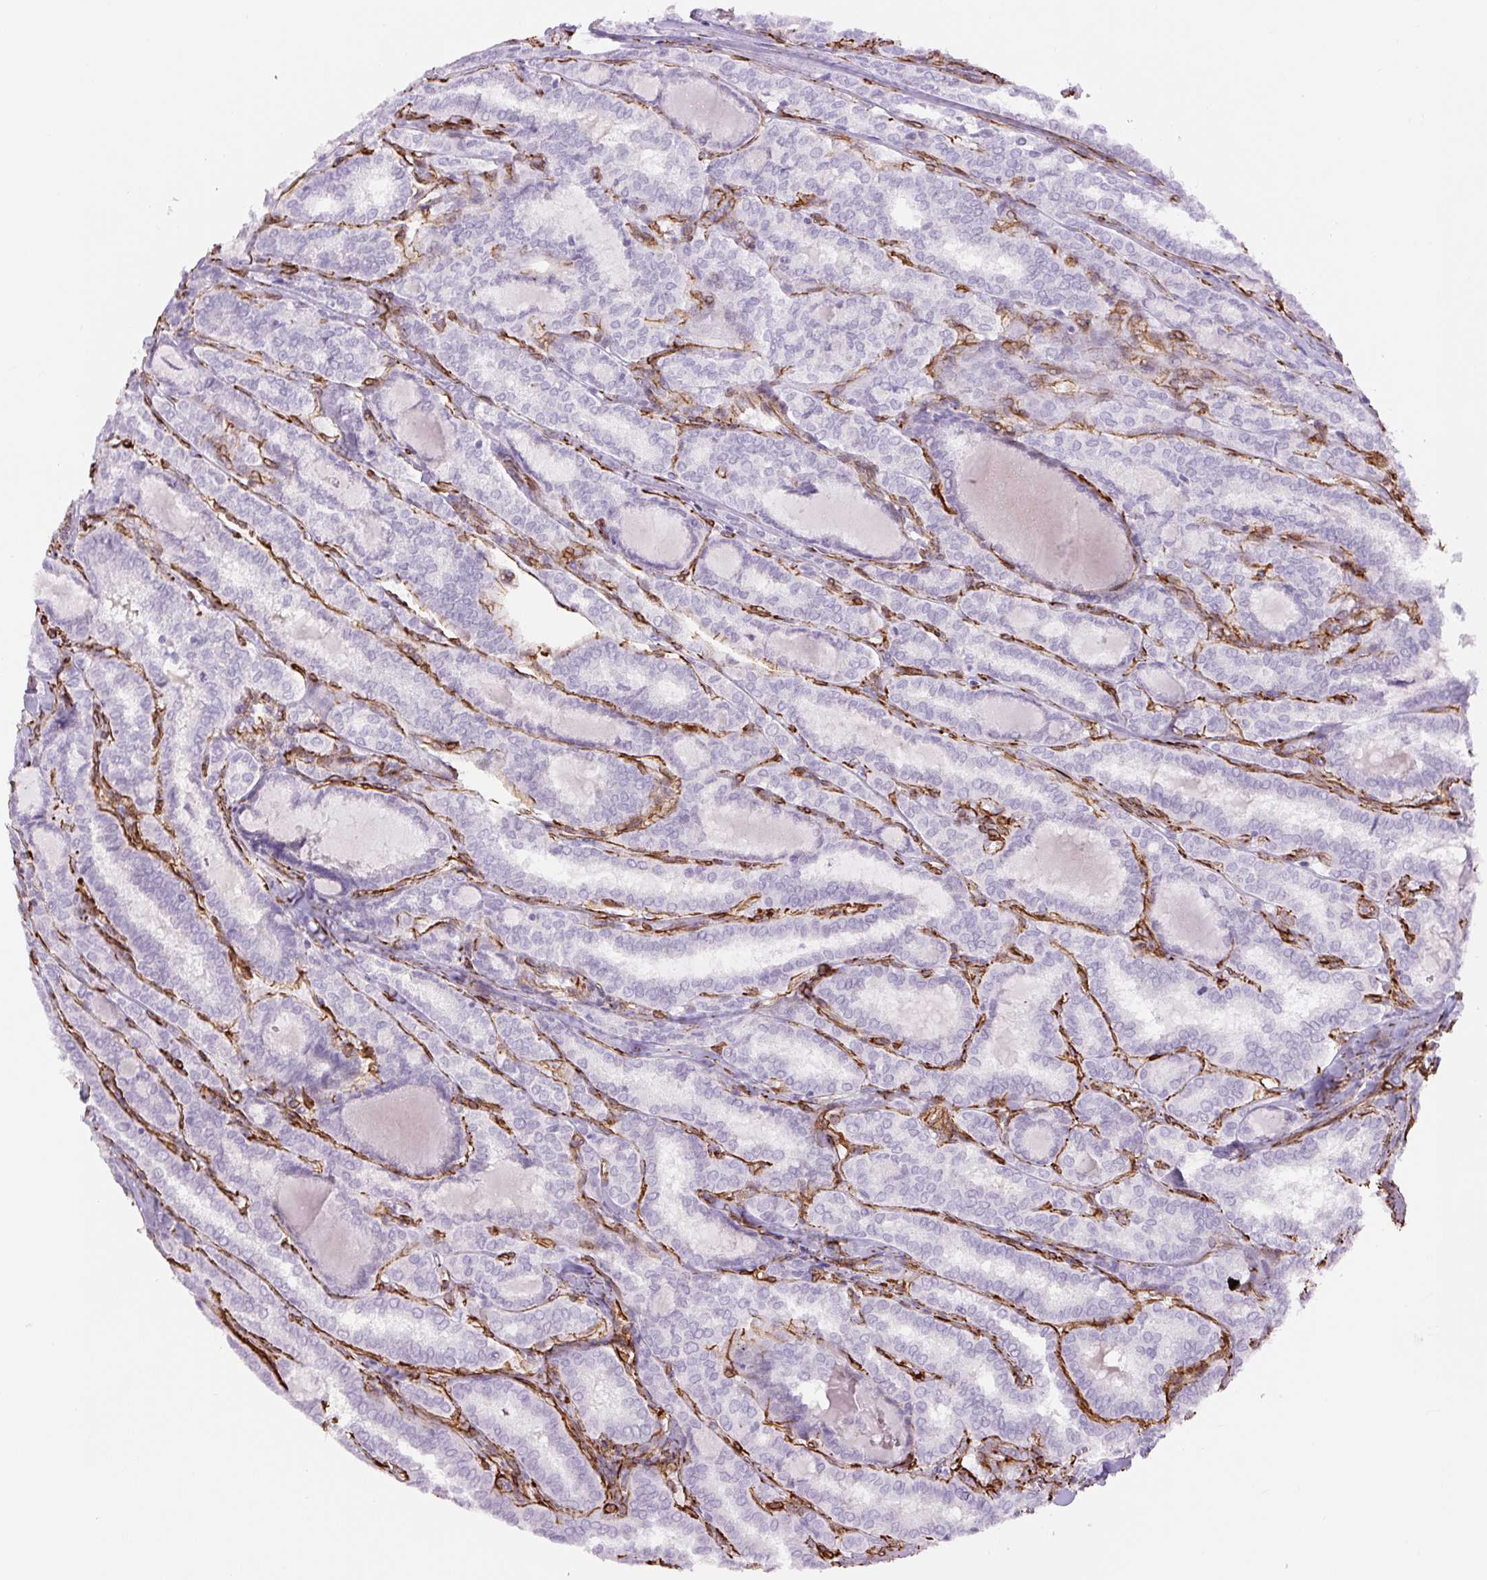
{"staining": {"intensity": "negative", "quantity": "none", "location": "none"}, "tissue": "thyroid cancer", "cell_type": "Tumor cells", "image_type": "cancer", "snomed": [{"axis": "morphology", "description": "Papillary adenocarcinoma, NOS"}, {"axis": "topography", "description": "Thyroid gland"}], "caption": "DAB (3,3'-diaminobenzidine) immunohistochemical staining of thyroid cancer (papillary adenocarcinoma) exhibits no significant staining in tumor cells. Nuclei are stained in blue.", "gene": "NES", "patient": {"sex": "female", "age": 30}}